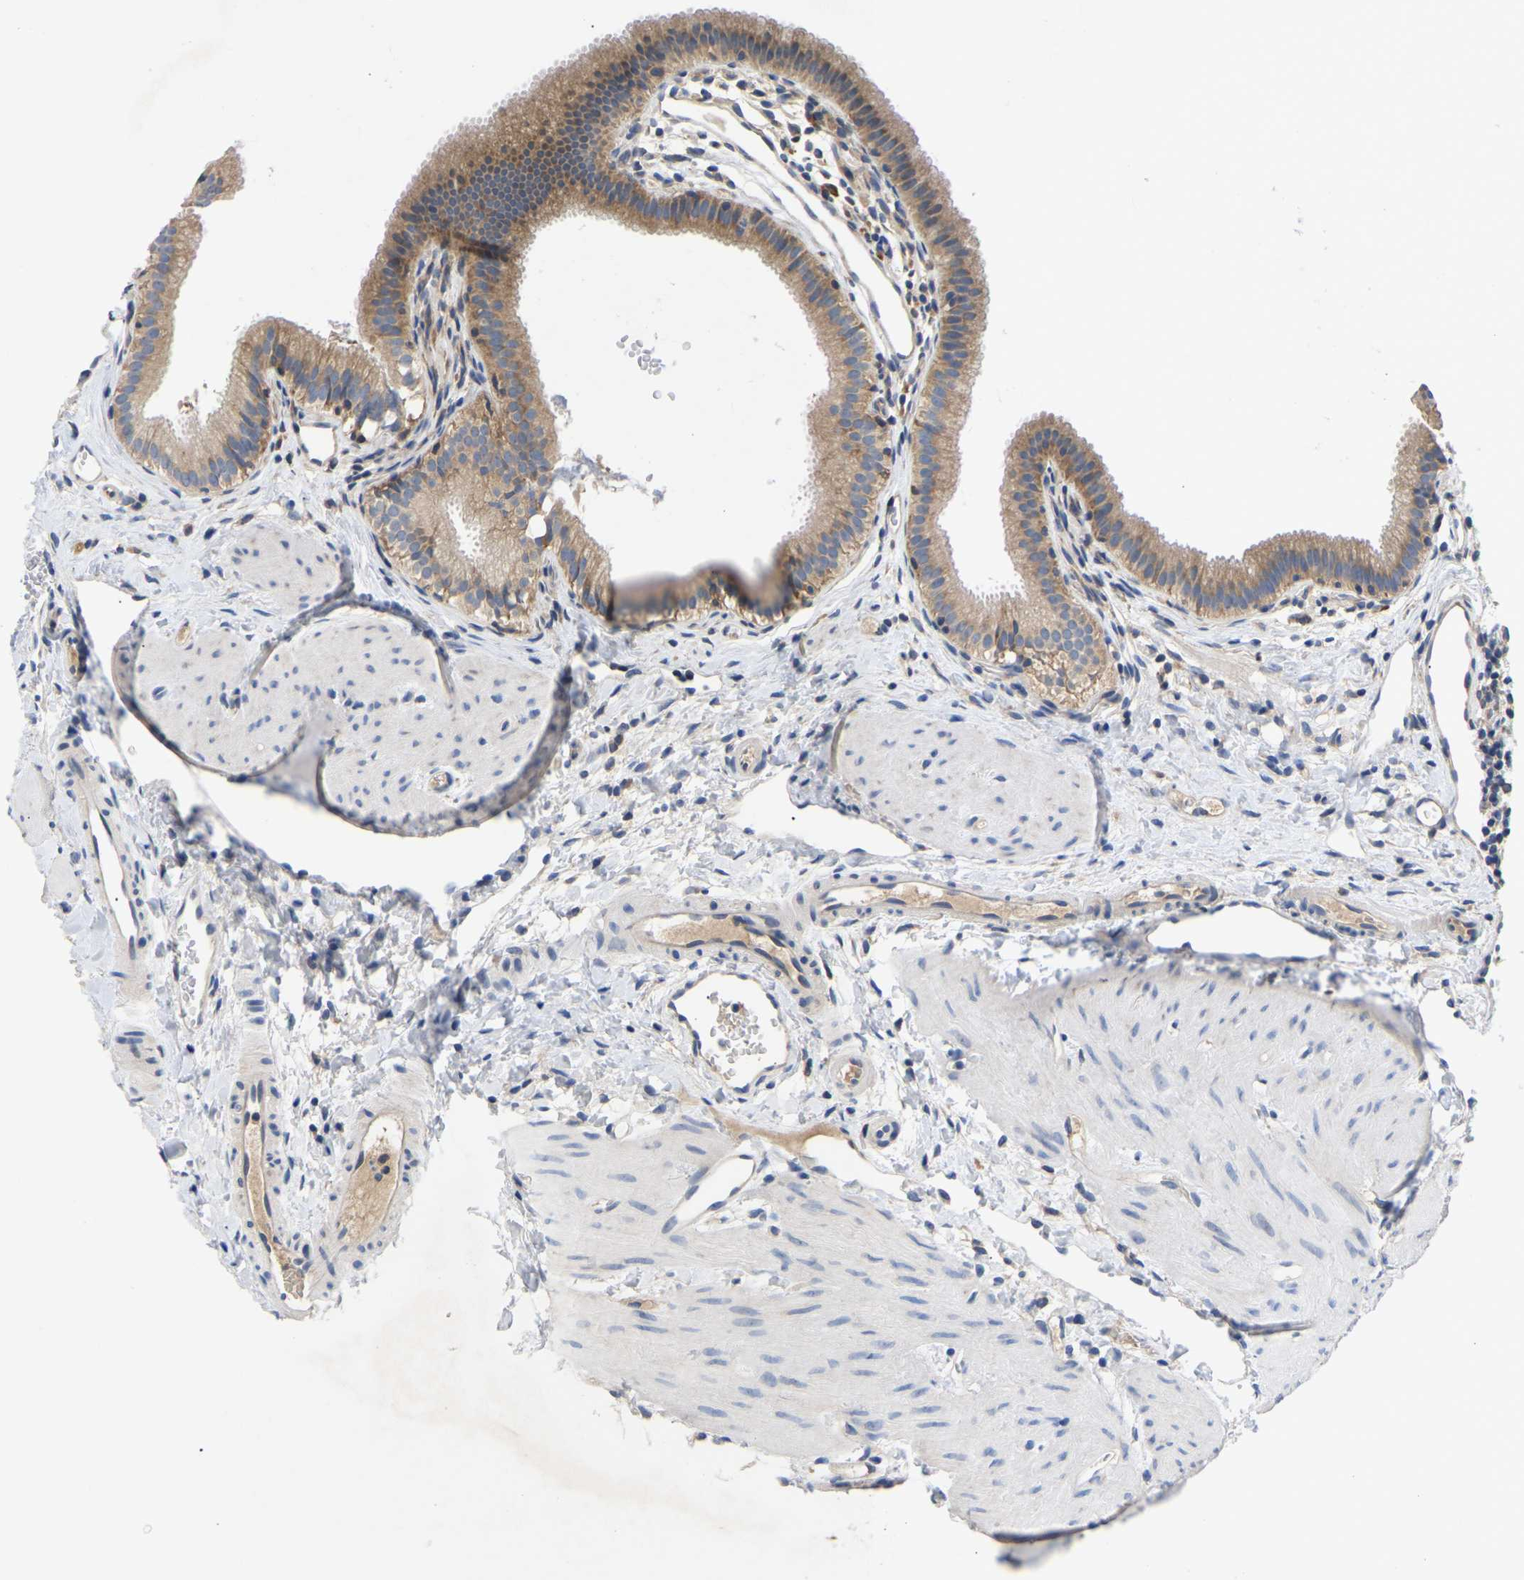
{"staining": {"intensity": "moderate", "quantity": ">75%", "location": "cytoplasmic/membranous"}, "tissue": "gallbladder", "cell_type": "Glandular cells", "image_type": "normal", "snomed": [{"axis": "morphology", "description": "Normal tissue, NOS"}, {"axis": "topography", "description": "Gallbladder"}], "caption": "A brown stain shows moderate cytoplasmic/membranous positivity of a protein in glandular cells of benign gallbladder.", "gene": "ABCA10", "patient": {"sex": "female", "age": 26}}